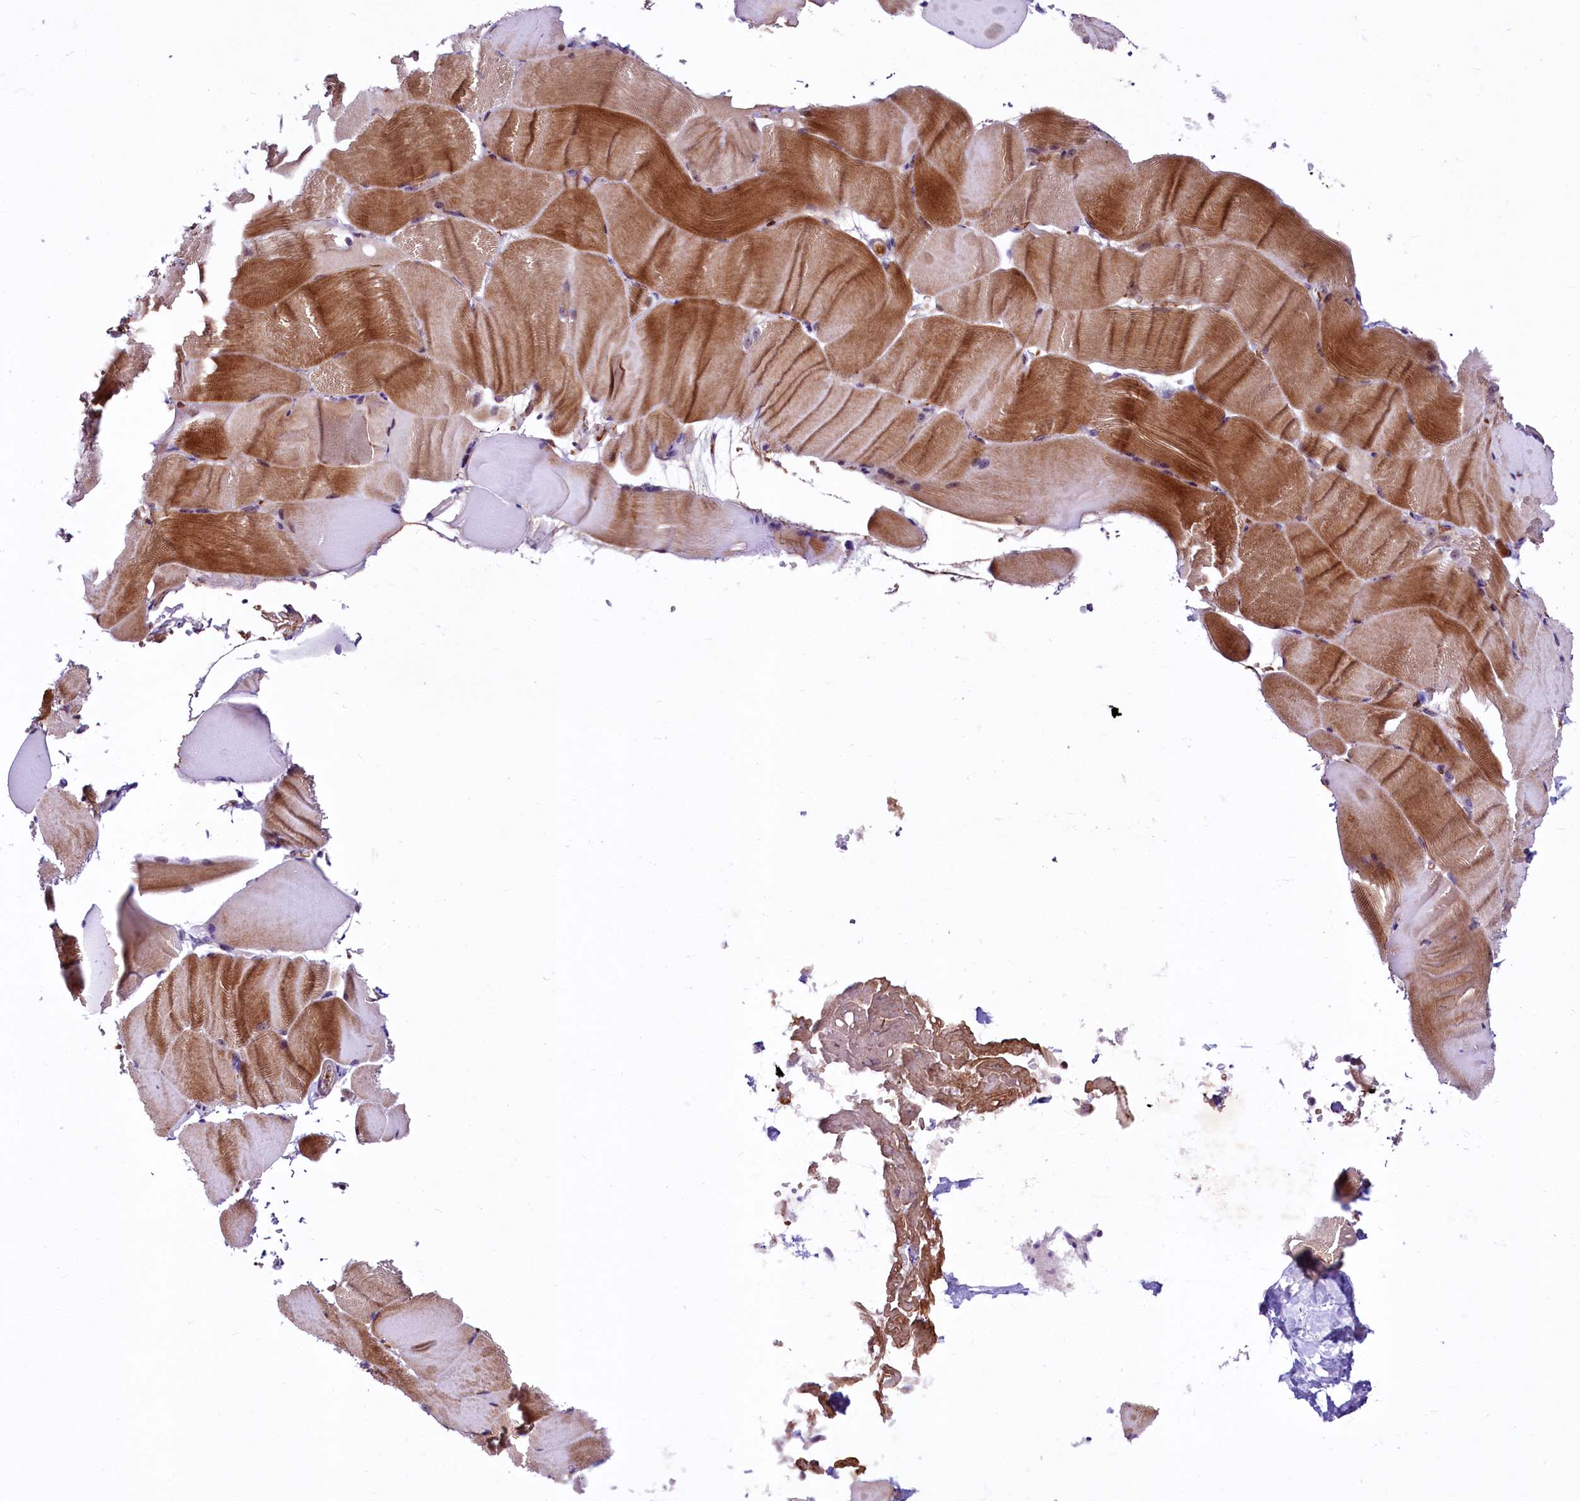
{"staining": {"intensity": "moderate", "quantity": "25%-75%", "location": "cytoplasmic/membranous"}, "tissue": "skeletal muscle", "cell_type": "Myocytes", "image_type": "normal", "snomed": [{"axis": "morphology", "description": "Normal tissue, NOS"}, {"axis": "topography", "description": "Skeletal muscle"}, {"axis": "topography", "description": "Parathyroid gland"}], "caption": "IHC of normal human skeletal muscle exhibits medium levels of moderate cytoplasmic/membranous positivity in about 25%-75% of myocytes. (brown staining indicates protein expression, while blue staining denotes nuclei).", "gene": "LEUTX", "patient": {"sex": "female", "age": 37}}